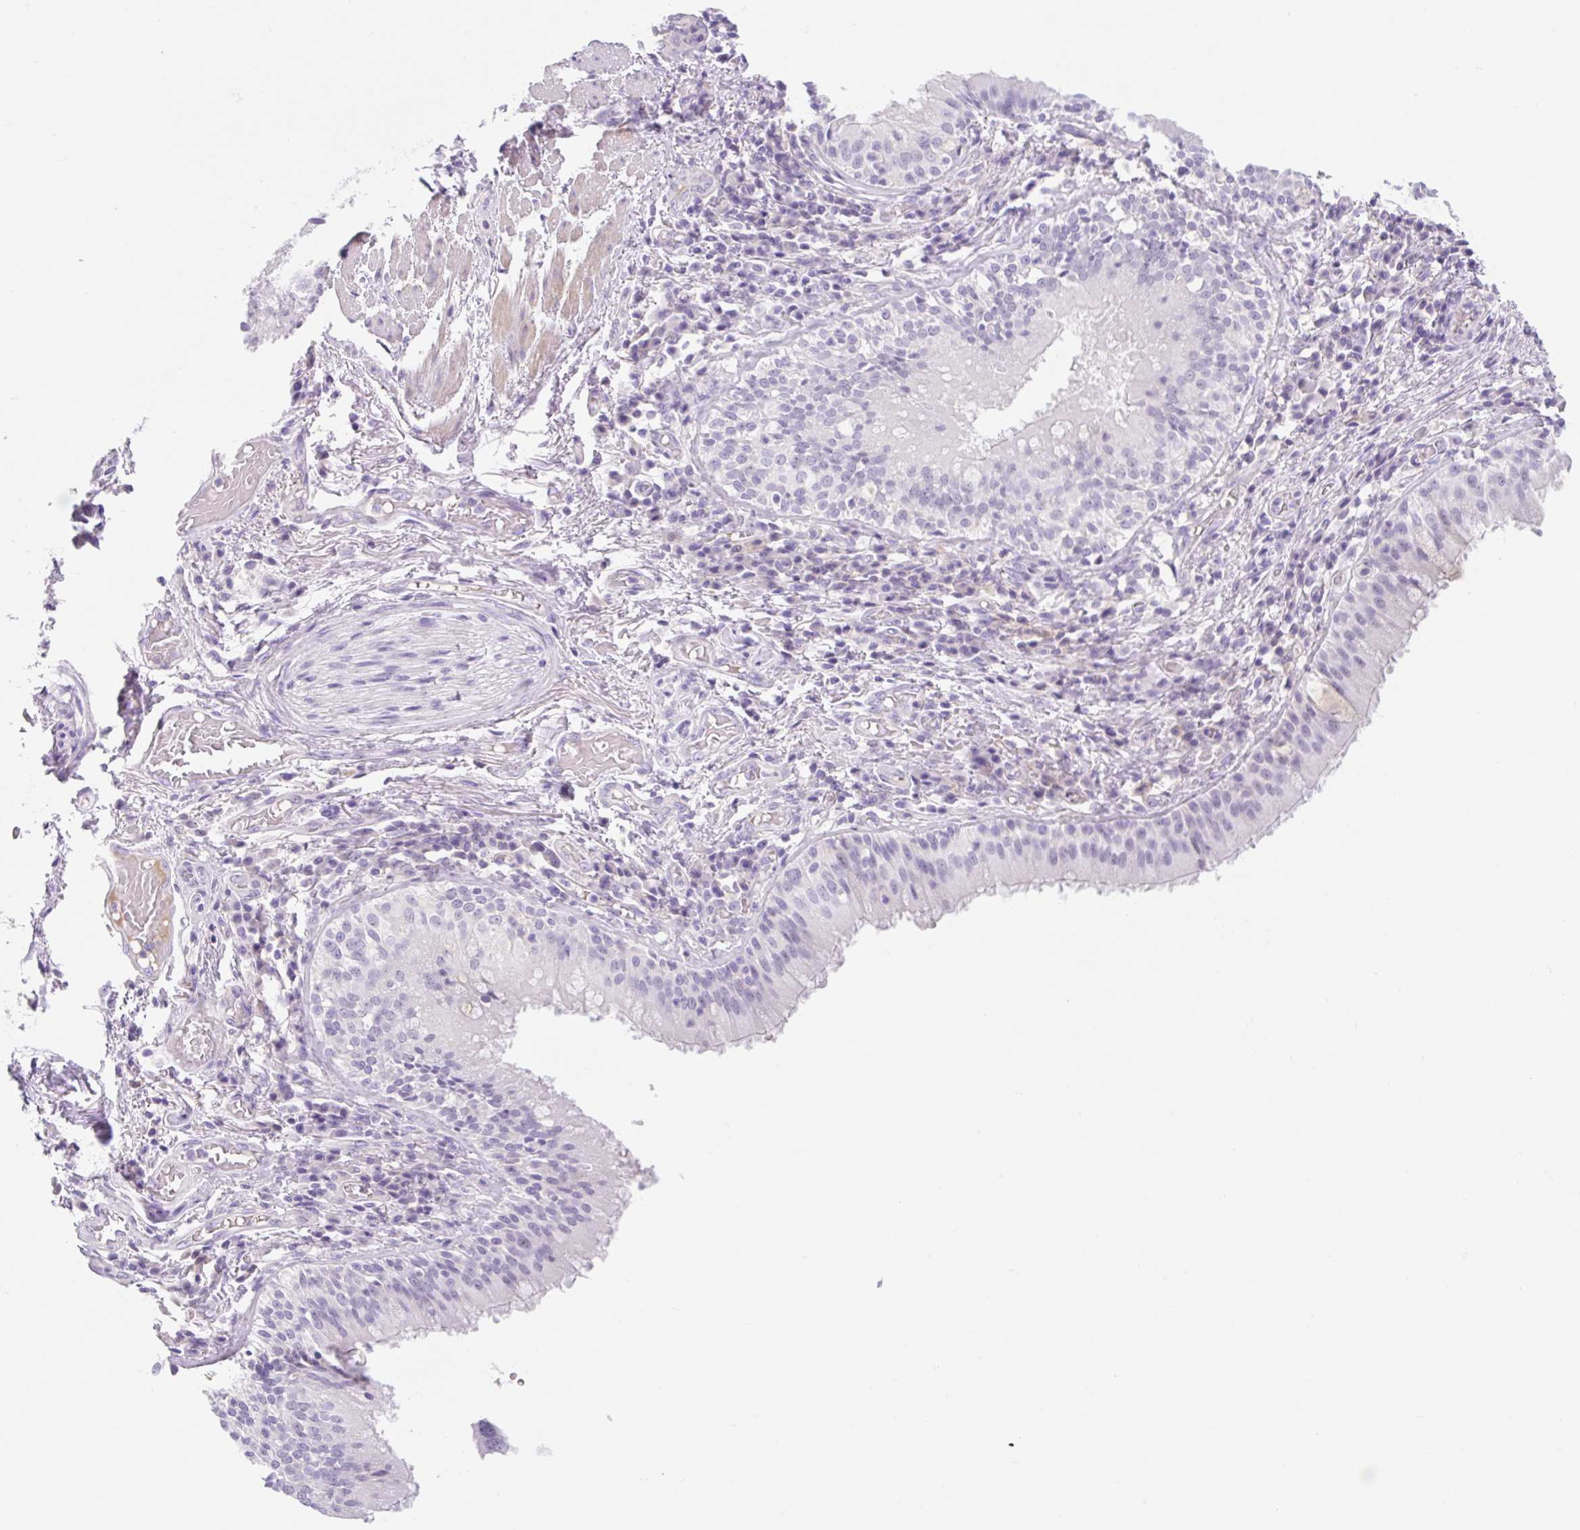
{"staining": {"intensity": "negative", "quantity": "none", "location": "none"}, "tissue": "adipose tissue", "cell_type": "Adipocytes", "image_type": "normal", "snomed": [{"axis": "morphology", "description": "Normal tissue, NOS"}, {"axis": "topography", "description": "Cartilage tissue"}, {"axis": "topography", "description": "Bronchus"}], "caption": "Immunohistochemistry of benign adipose tissue demonstrates no expression in adipocytes. (IHC, brightfield microscopy, high magnification).", "gene": "SLC28A1", "patient": {"sex": "male", "age": 56}}